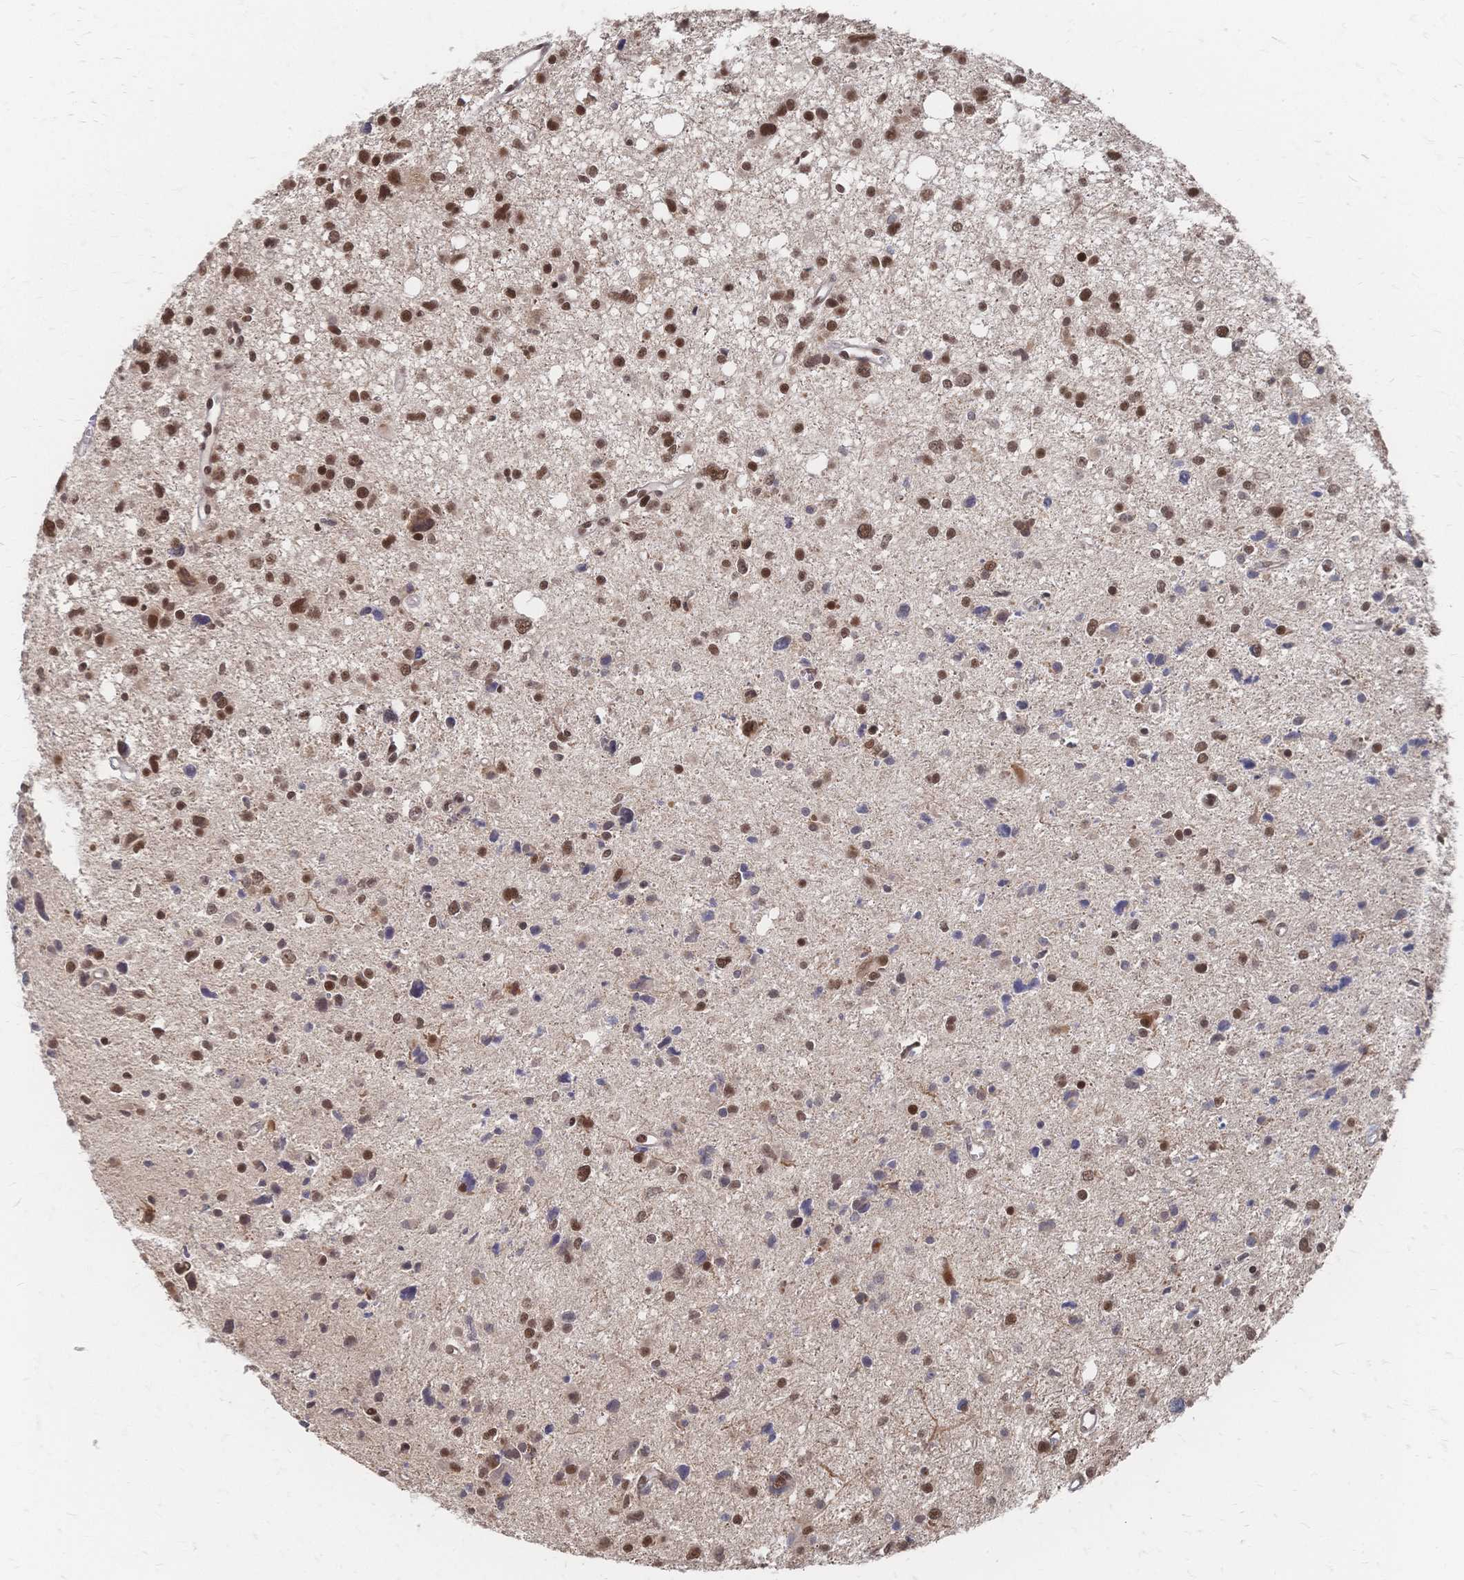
{"staining": {"intensity": "moderate", "quantity": ">75%", "location": "nuclear"}, "tissue": "glioma", "cell_type": "Tumor cells", "image_type": "cancer", "snomed": [{"axis": "morphology", "description": "Glioma, malignant, High grade"}, {"axis": "topography", "description": "Brain"}], "caption": "Protein staining by IHC reveals moderate nuclear staining in approximately >75% of tumor cells in glioma.", "gene": "NELFA", "patient": {"sex": "male", "age": 23}}